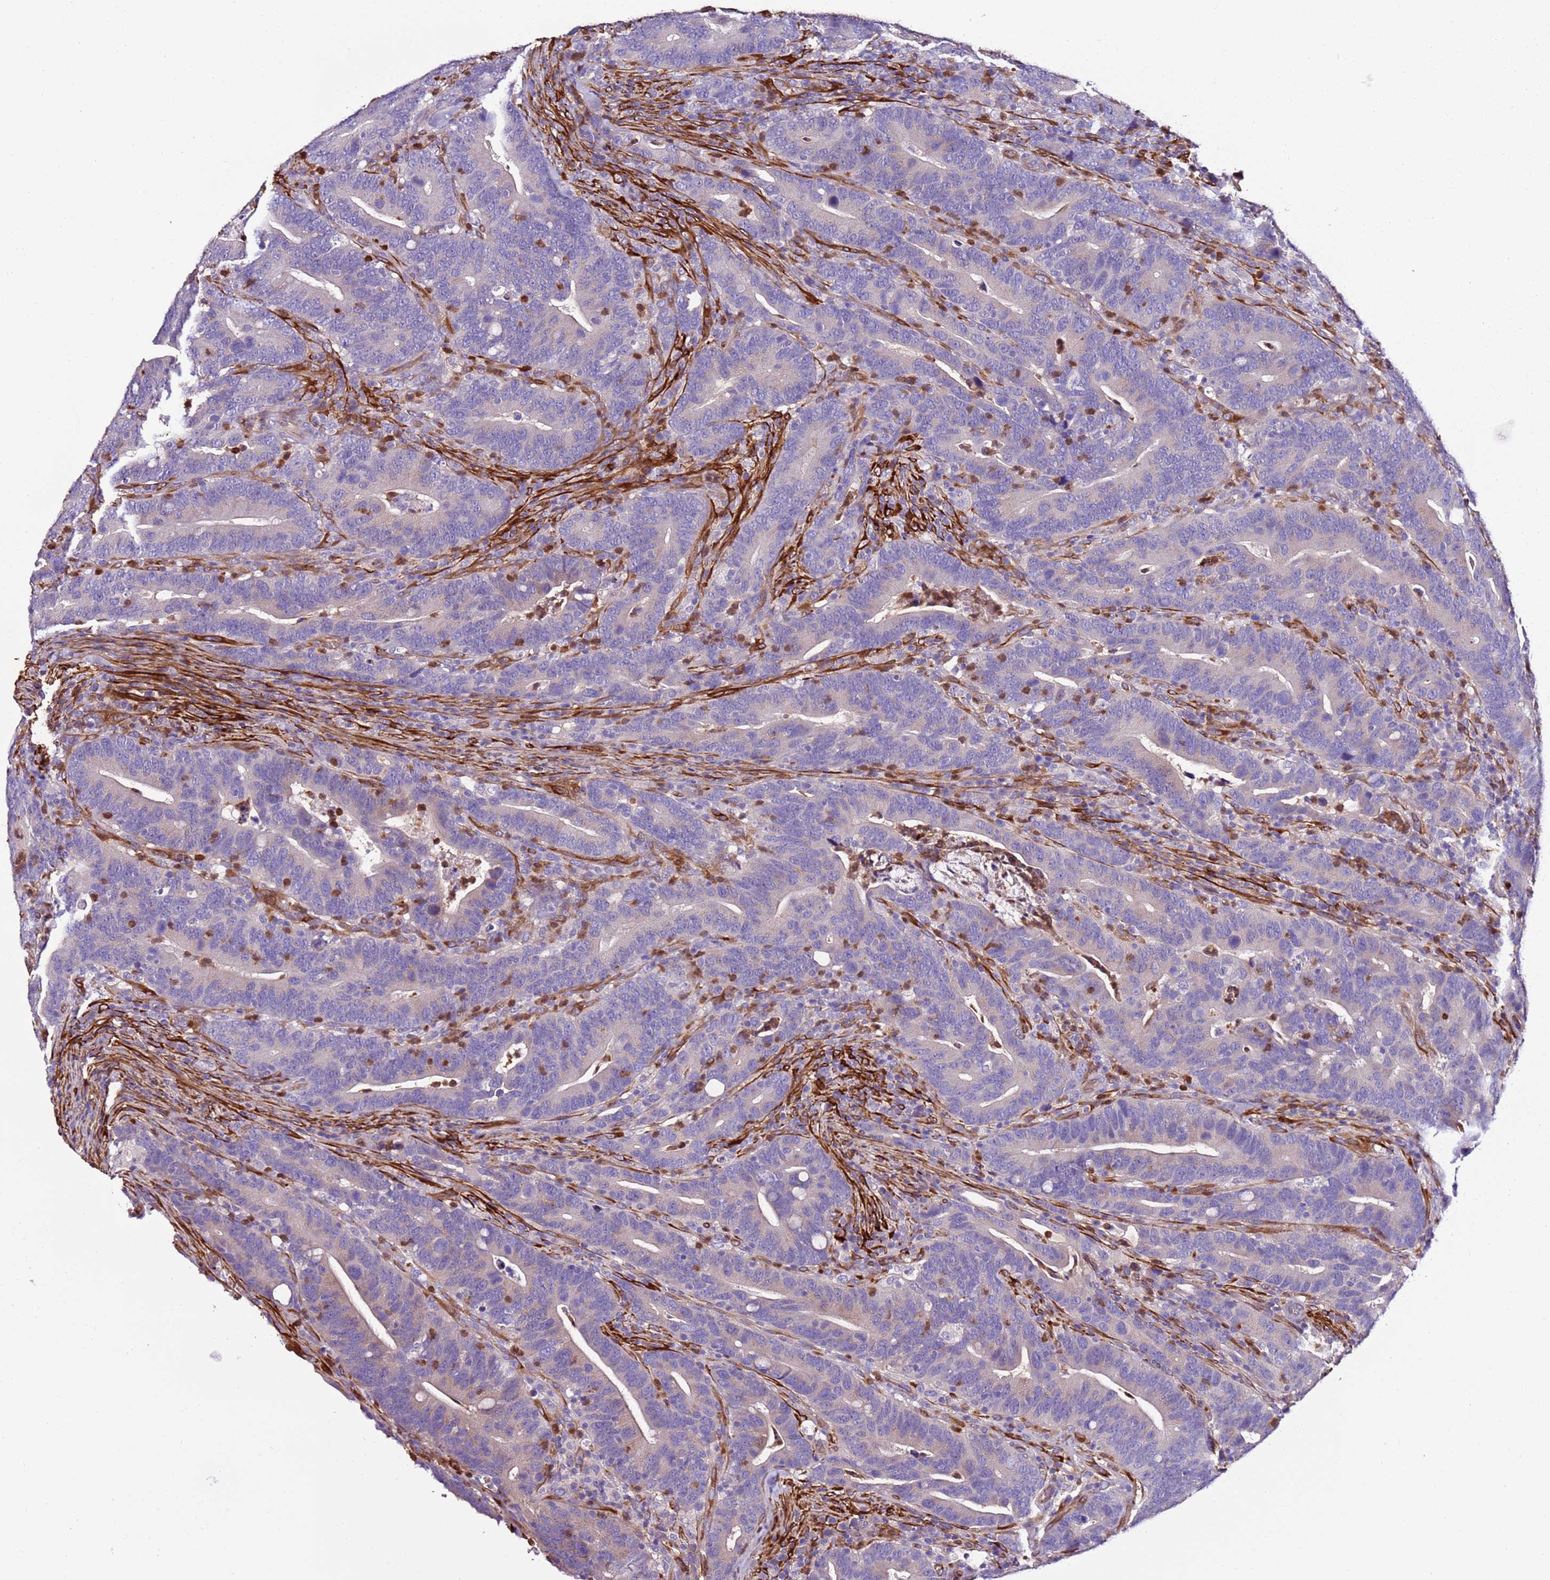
{"staining": {"intensity": "negative", "quantity": "none", "location": "none"}, "tissue": "colorectal cancer", "cell_type": "Tumor cells", "image_type": "cancer", "snomed": [{"axis": "morphology", "description": "Adenocarcinoma, NOS"}, {"axis": "topography", "description": "Colon"}], "caption": "Tumor cells show no significant staining in colorectal adenocarcinoma. The staining was performed using DAB to visualize the protein expression in brown, while the nuclei were stained in blue with hematoxylin (Magnification: 20x).", "gene": "FAM174C", "patient": {"sex": "female", "age": 66}}